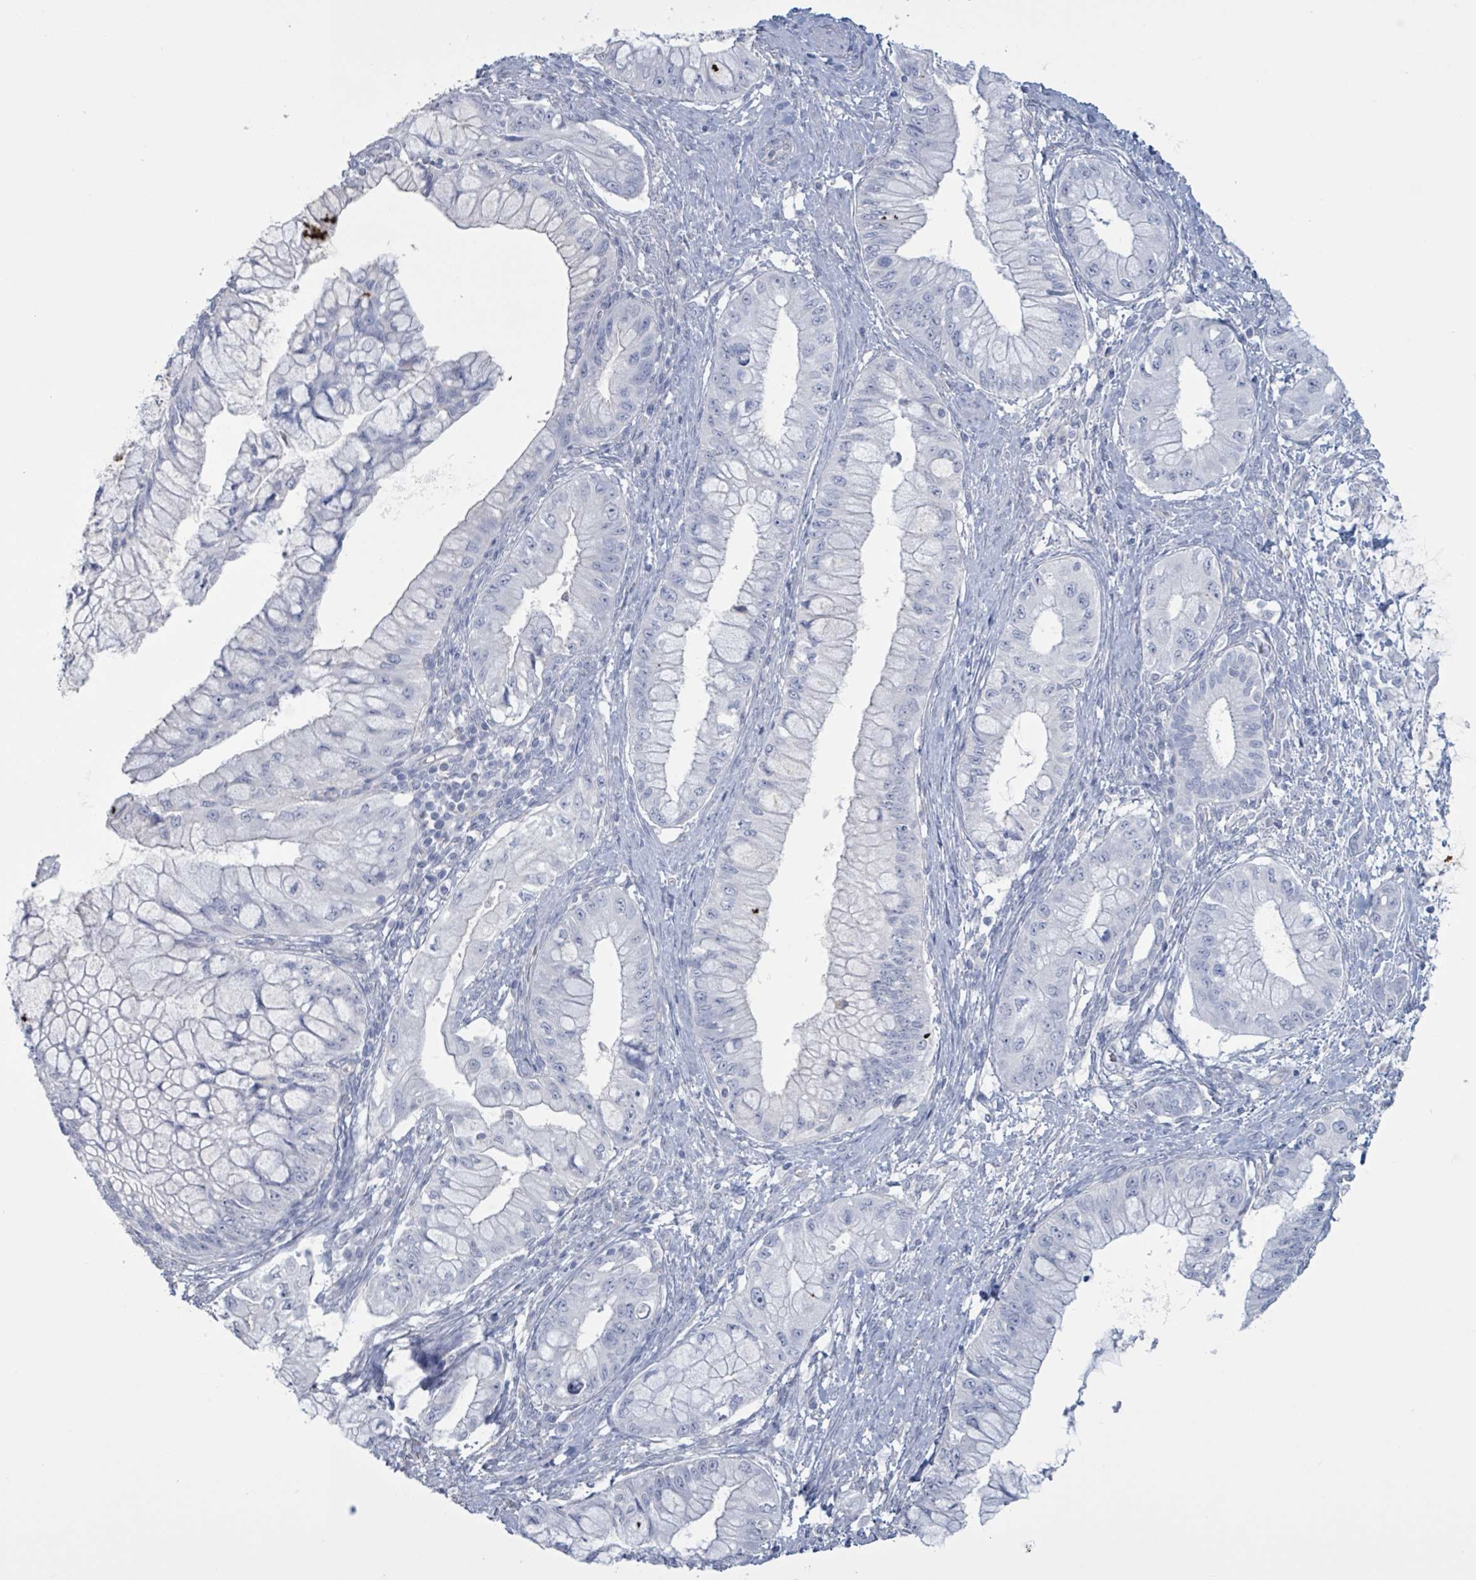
{"staining": {"intensity": "negative", "quantity": "none", "location": "none"}, "tissue": "pancreatic cancer", "cell_type": "Tumor cells", "image_type": "cancer", "snomed": [{"axis": "morphology", "description": "Adenocarcinoma, NOS"}, {"axis": "topography", "description": "Pancreas"}], "caption": "High power microscopy photomicrograph of an immunohistochemistry (IHC) photomicrograph of pancreatic adenocarcinoma, revealing no significant expression in tumor cells.", "gene": "CT45A5", "patient": {"sex": "male", "age": 48}}